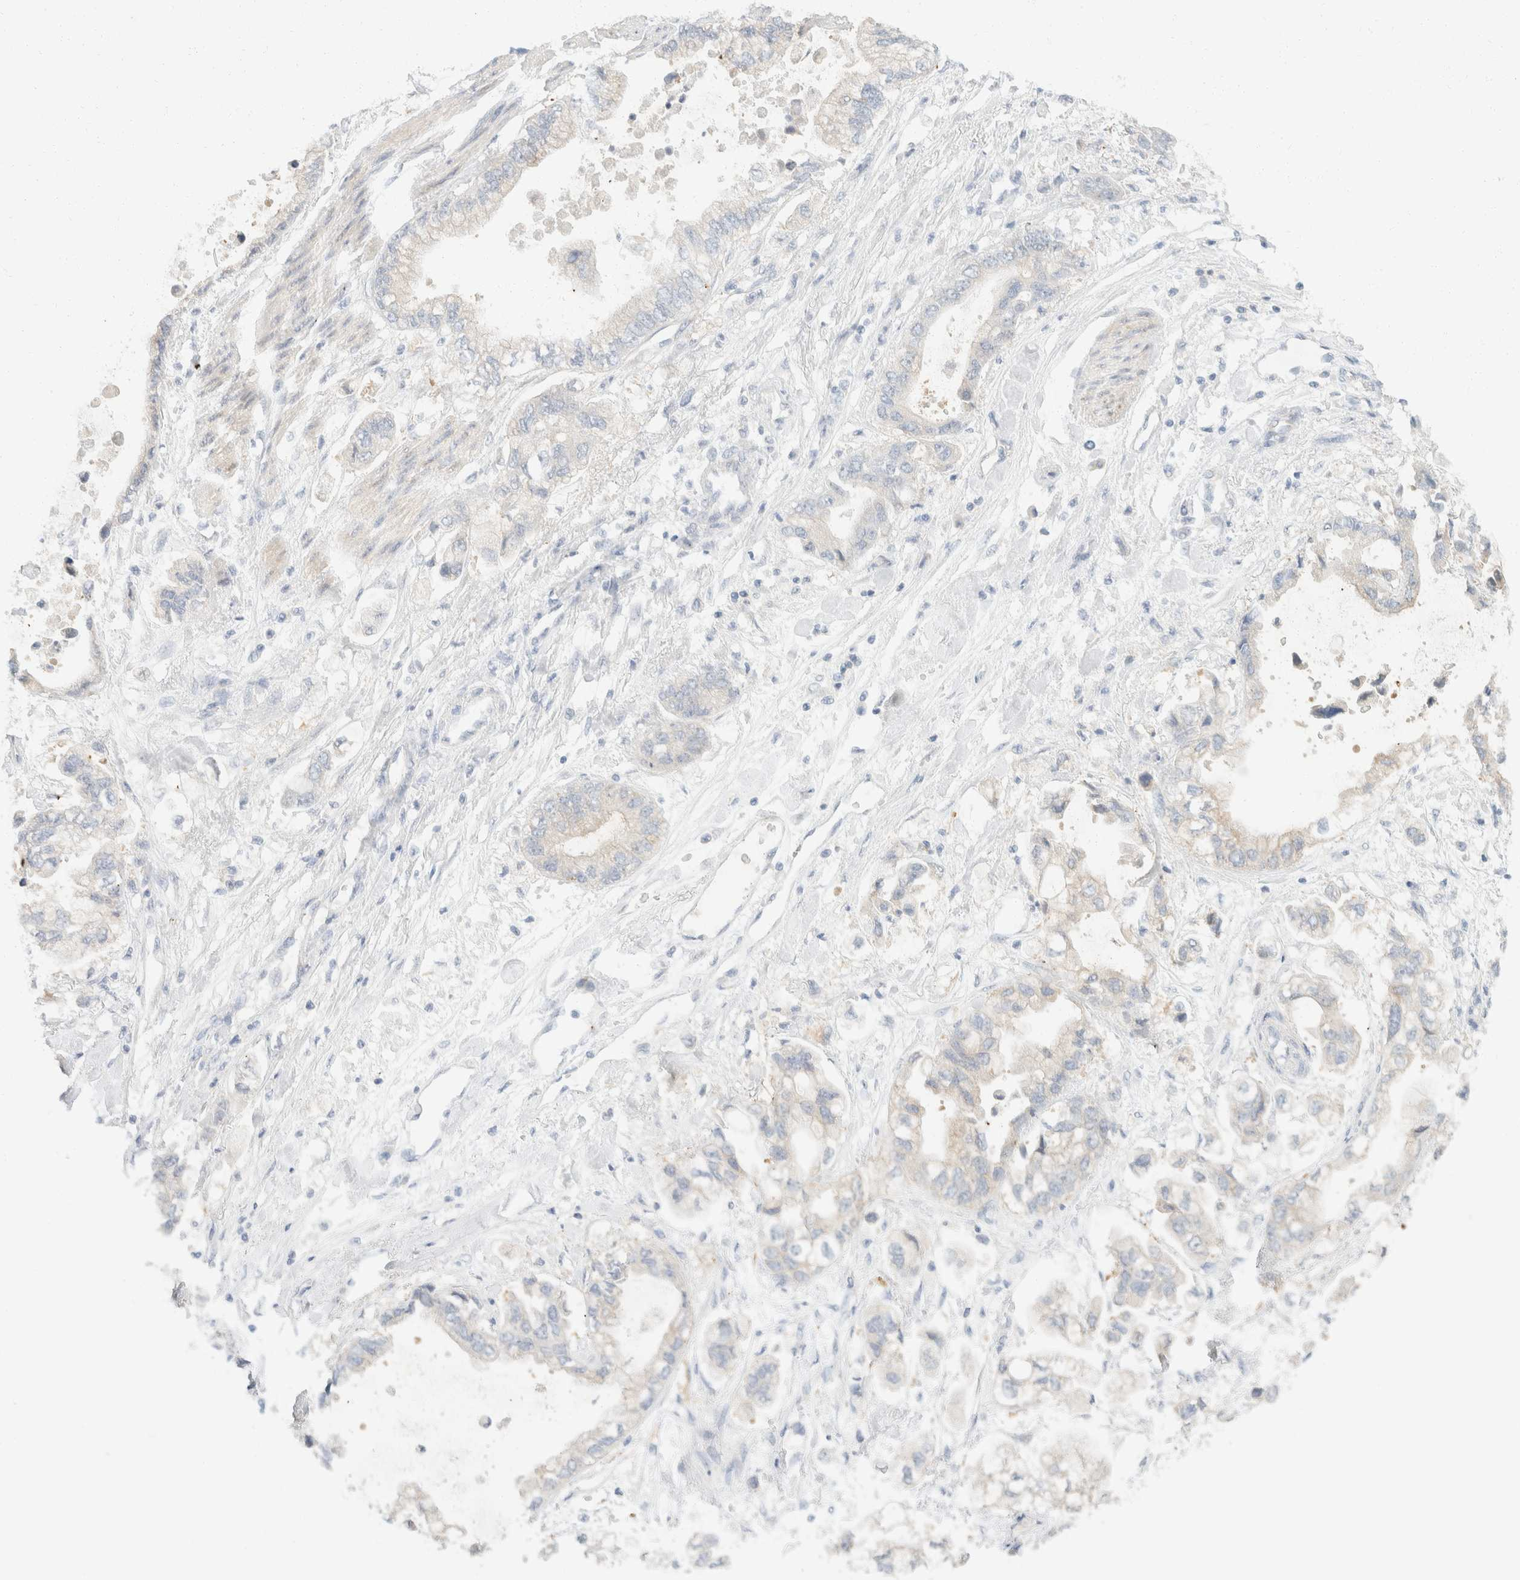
{"staining": {"intensity": "negative", "quantity": "none", "location": "none"}, "tissue": "stomach cancer", "cell_type": "Tumor cells", "image_type": "cancer", "snomed": [{"axis": "morphology", "description": "Normal tissue, NOS"}, {"axis": "morphology", "description": "Adenocarcinoma, NOS"}, {"axis": "topography", "description": "Stomach"}], "caption": "Immunohistochemical staining of stomach adenocarcinoma reveals no significant expression in tumor cells.", "gene": "SH3GLB2", "patient": {"sex": "male", "age": 62}}